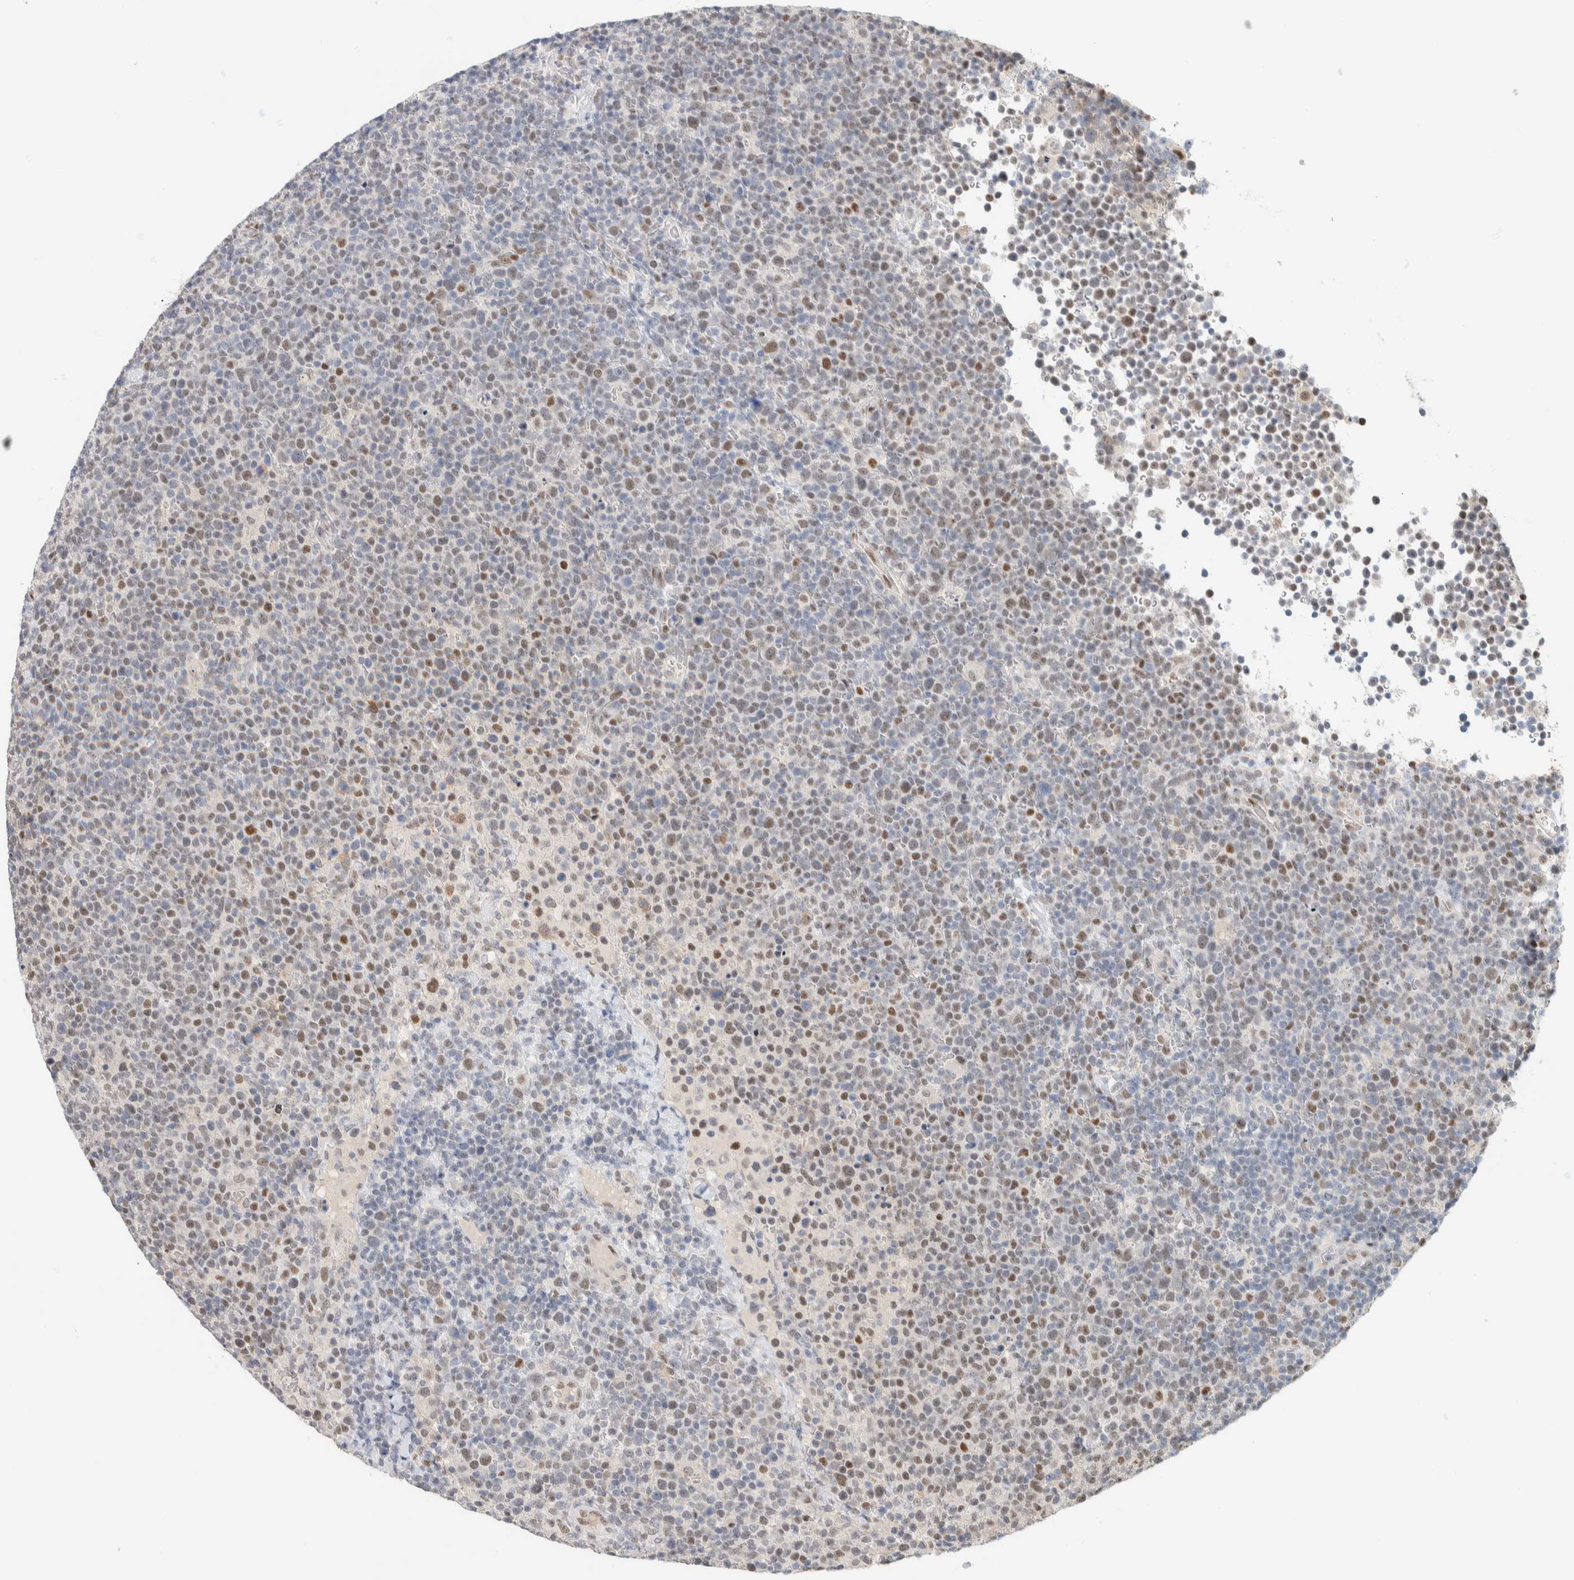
{"staining": {"intensity": "weak", "quantity": "25%-75%", "location": "nuclear"}, "tissue": "lymphoma", "cell_type": "Tumor cells", "image_type": "cancer", "snomed": [{"axis": "morphology", "description": "Malignant lymphoma, non-Hodgkin's type, High grade"}, {"axis": "topography", "description": "Lymph node"}], "caption": "High-grade malignant lymphoma, non-Hodgkin's type stained with DAB (3,3'-diaminobenzidine) immunohistochemistry (IHC) shows low levels of weak nuclear staining in about 25%-75% of tumor cells. Immunohistochemistry (ihc) stains the protein in brown and the nuclei are stained blue.", "gene": "PUS7", "patient": {"sex": "male", "age": 61}}